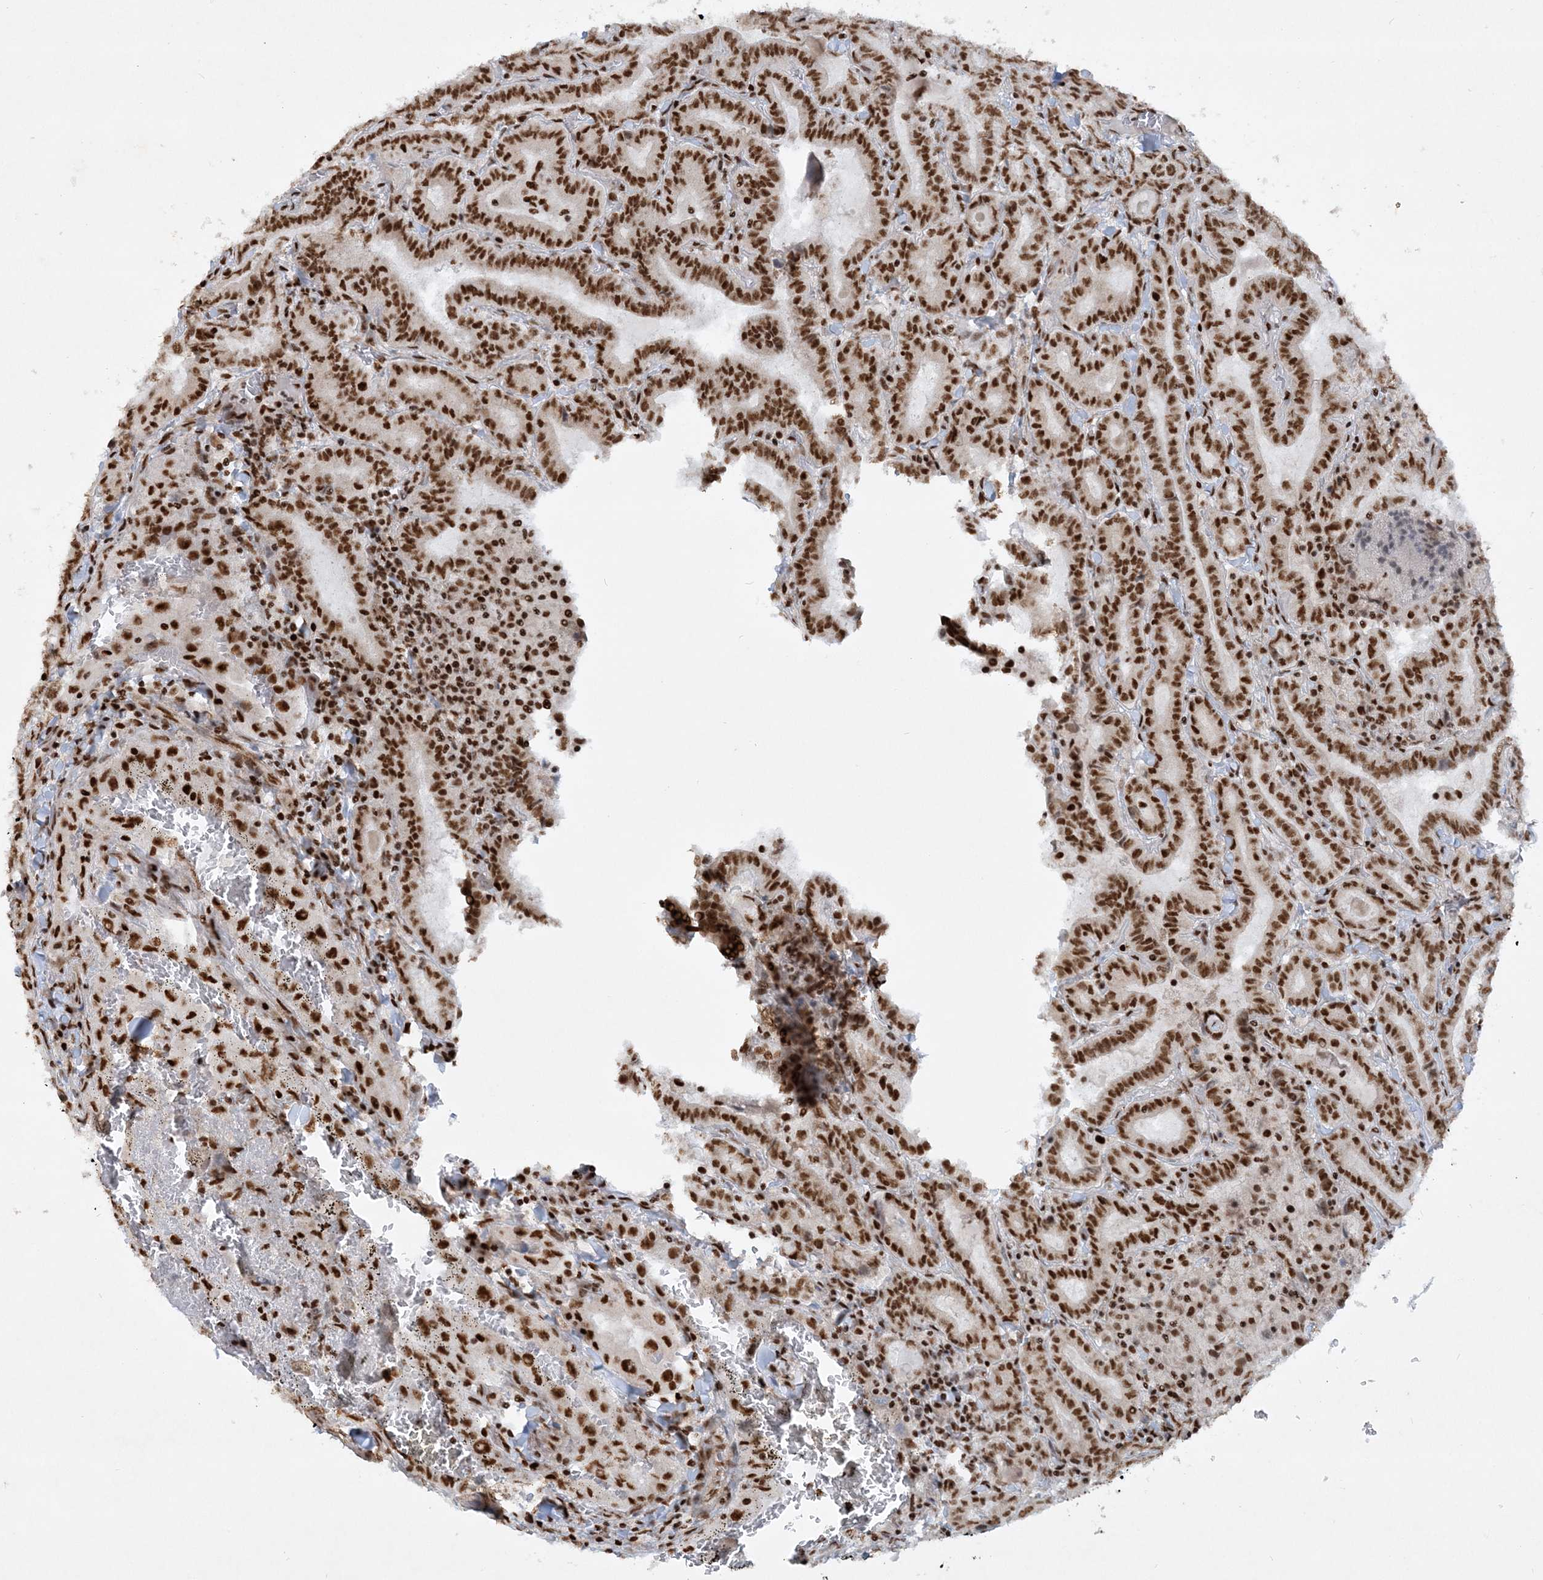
{"staining": {"intensity": "strong", "quantity": ">75%", "location": "nuclear"}, "tissue": "thyroid cancer", "cell_type": "Tumor cells", "image_type": "cancer", "snomed": [{"axis": "morphology", "description": "Papillary adenocarcinoma, NOS"}, {"axis": "topography", "description": "Thyroid gland"}], "caption": "Brown immunohistochemical staining in thyroid cancer demonstrates strong nuclear staining in approximately >75% of tumor cells. The staining is performed using DAB brown chromogen to label protein expression. The nuclei are counter-stained blue using hematoxylin.", "gene": "DELE1", "patient": {"sex": "female", "age": 72}}